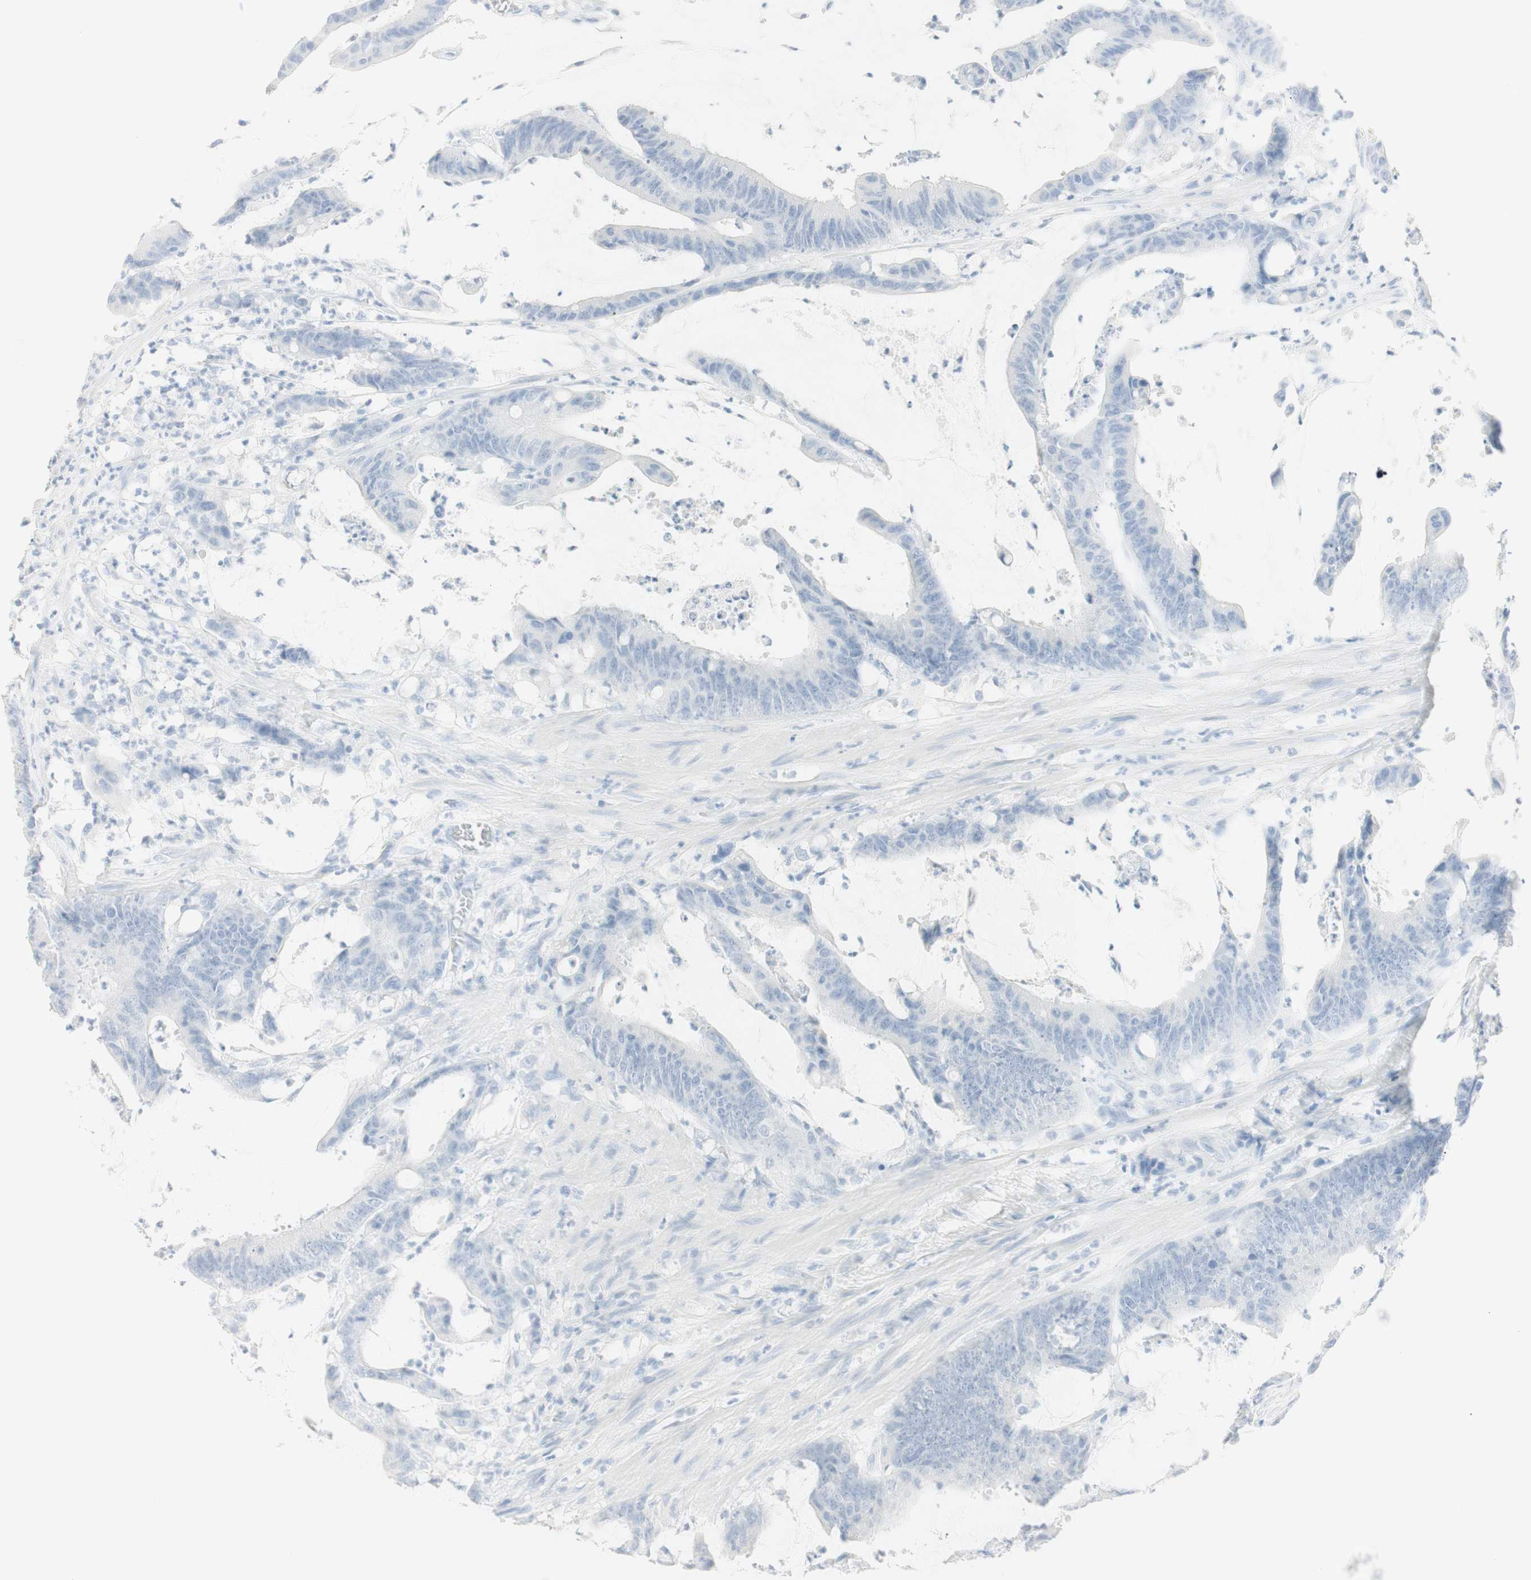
{"staining": {"intensity": "negative", "quantity": "none", "location": "none"}, "tissue": "colorectal cancer", "cell_type": "Tumor cells", "image_type": "cancer", "snomed": [{"axis": "morphology", "description": "Adenocarcinoma, NOS"}, {"axis": "topography", "description": "Rectum"}], "caption": "Tumor cells show no significant staining in colorectal adenocarcinoma. (Stains: DAB (3,3'-diaminobenzidine) immunohistochemistry with hematoxylin counter stain, Microscopy: brightfield microscopy at high magnification).", "gene": "NAPSA", "patient": {"sex": "female", "age": 66}}